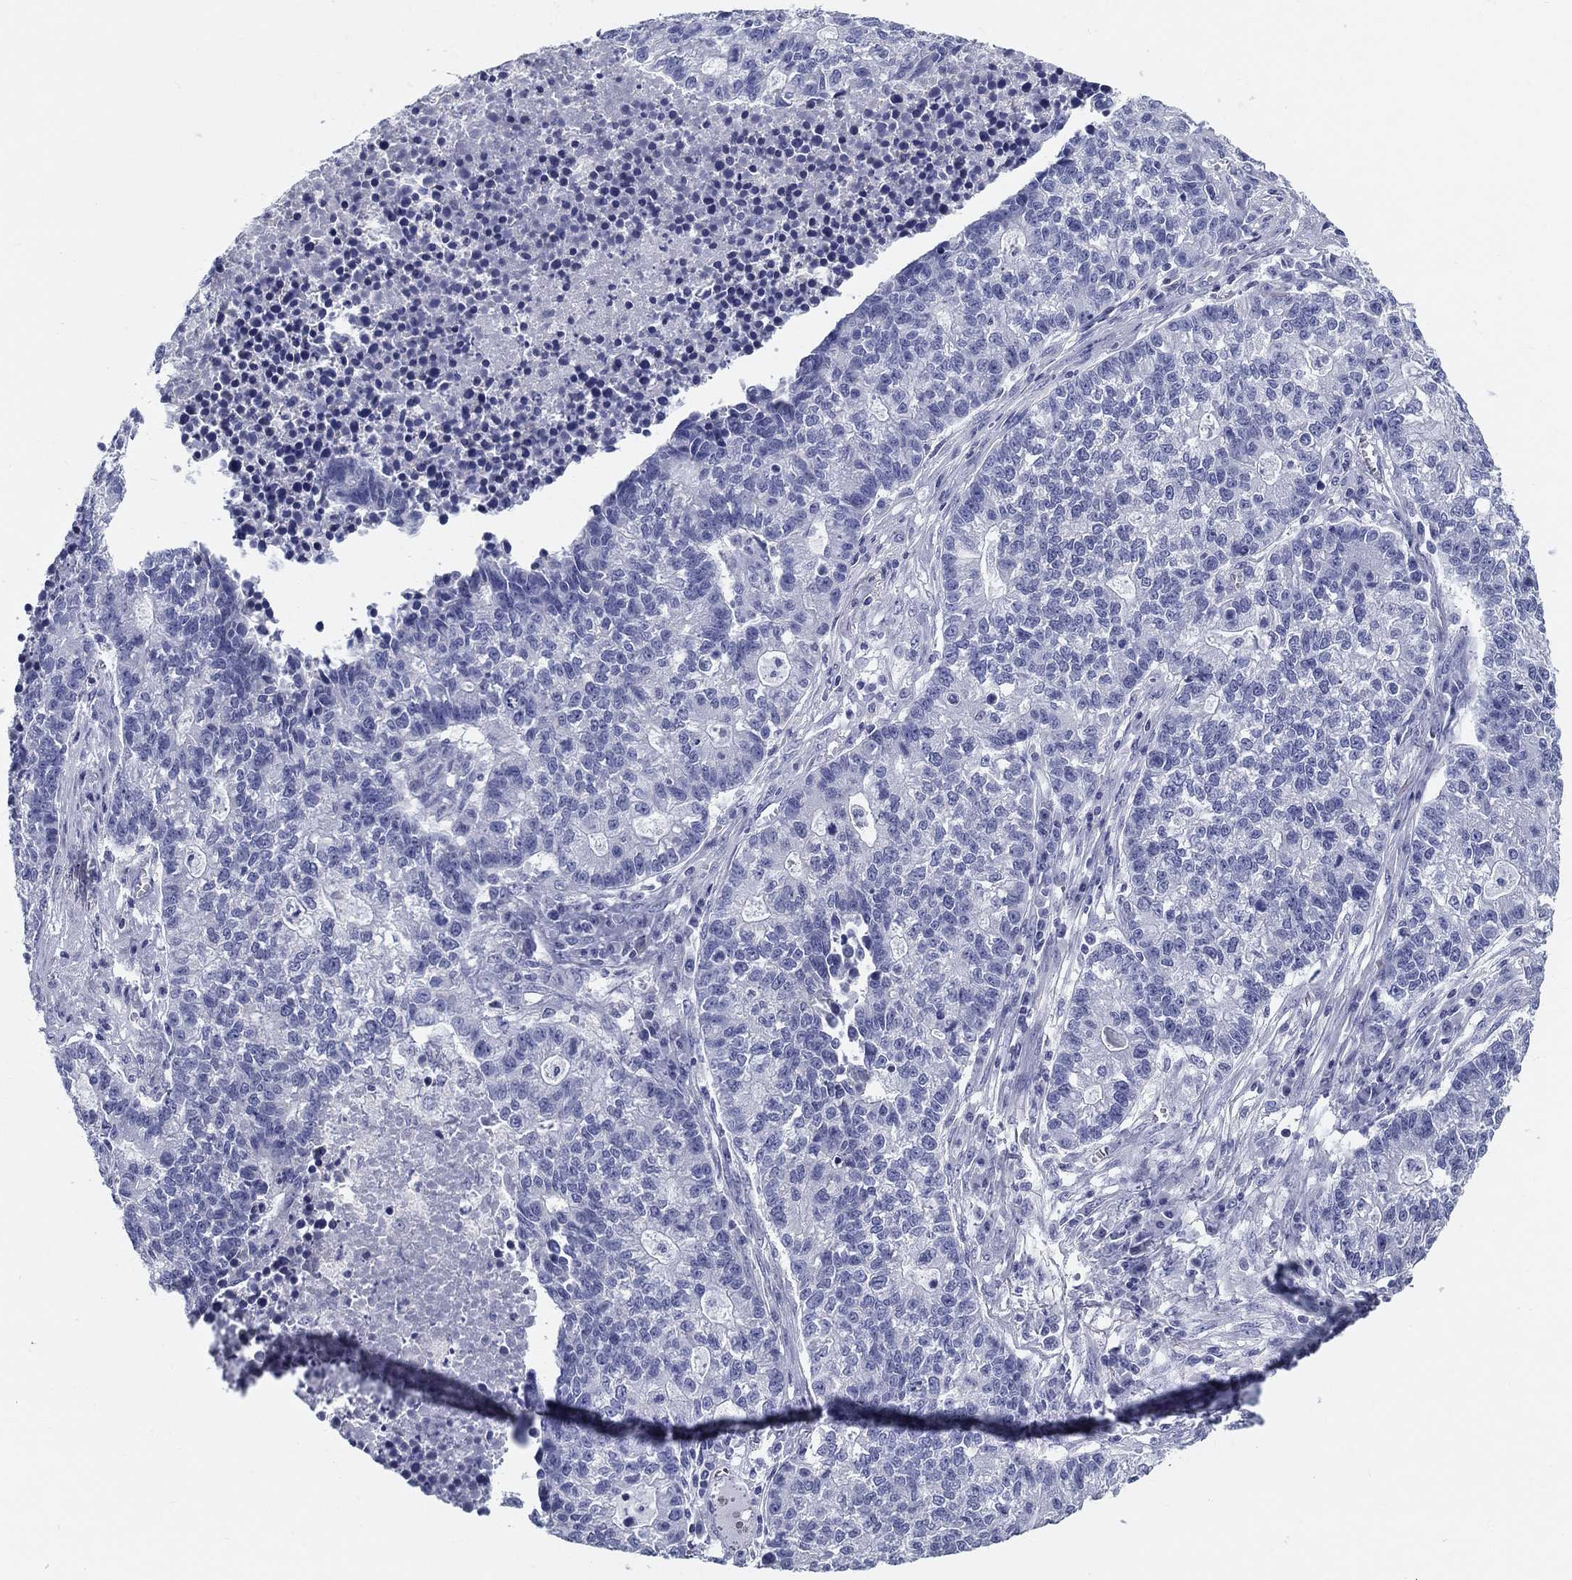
{"staining": {"intensity": "negative", "quantity": "none", "location": "none"}, "tissue": "lung cancer", "cell_type": "Tumor cells", "image_type": "cancer", "snomed": [{"axis": "morphology", "description": "Adenocarcinoma, NOS"}, {"axis": "topography", "description": "Lung"}], "caption": "Protein analysis of adenocarcinoma (lung) demonstrates no significant staining in tumor cells.", "gene": "UPB1", "patient": {"sex": "male", "age": 57}}